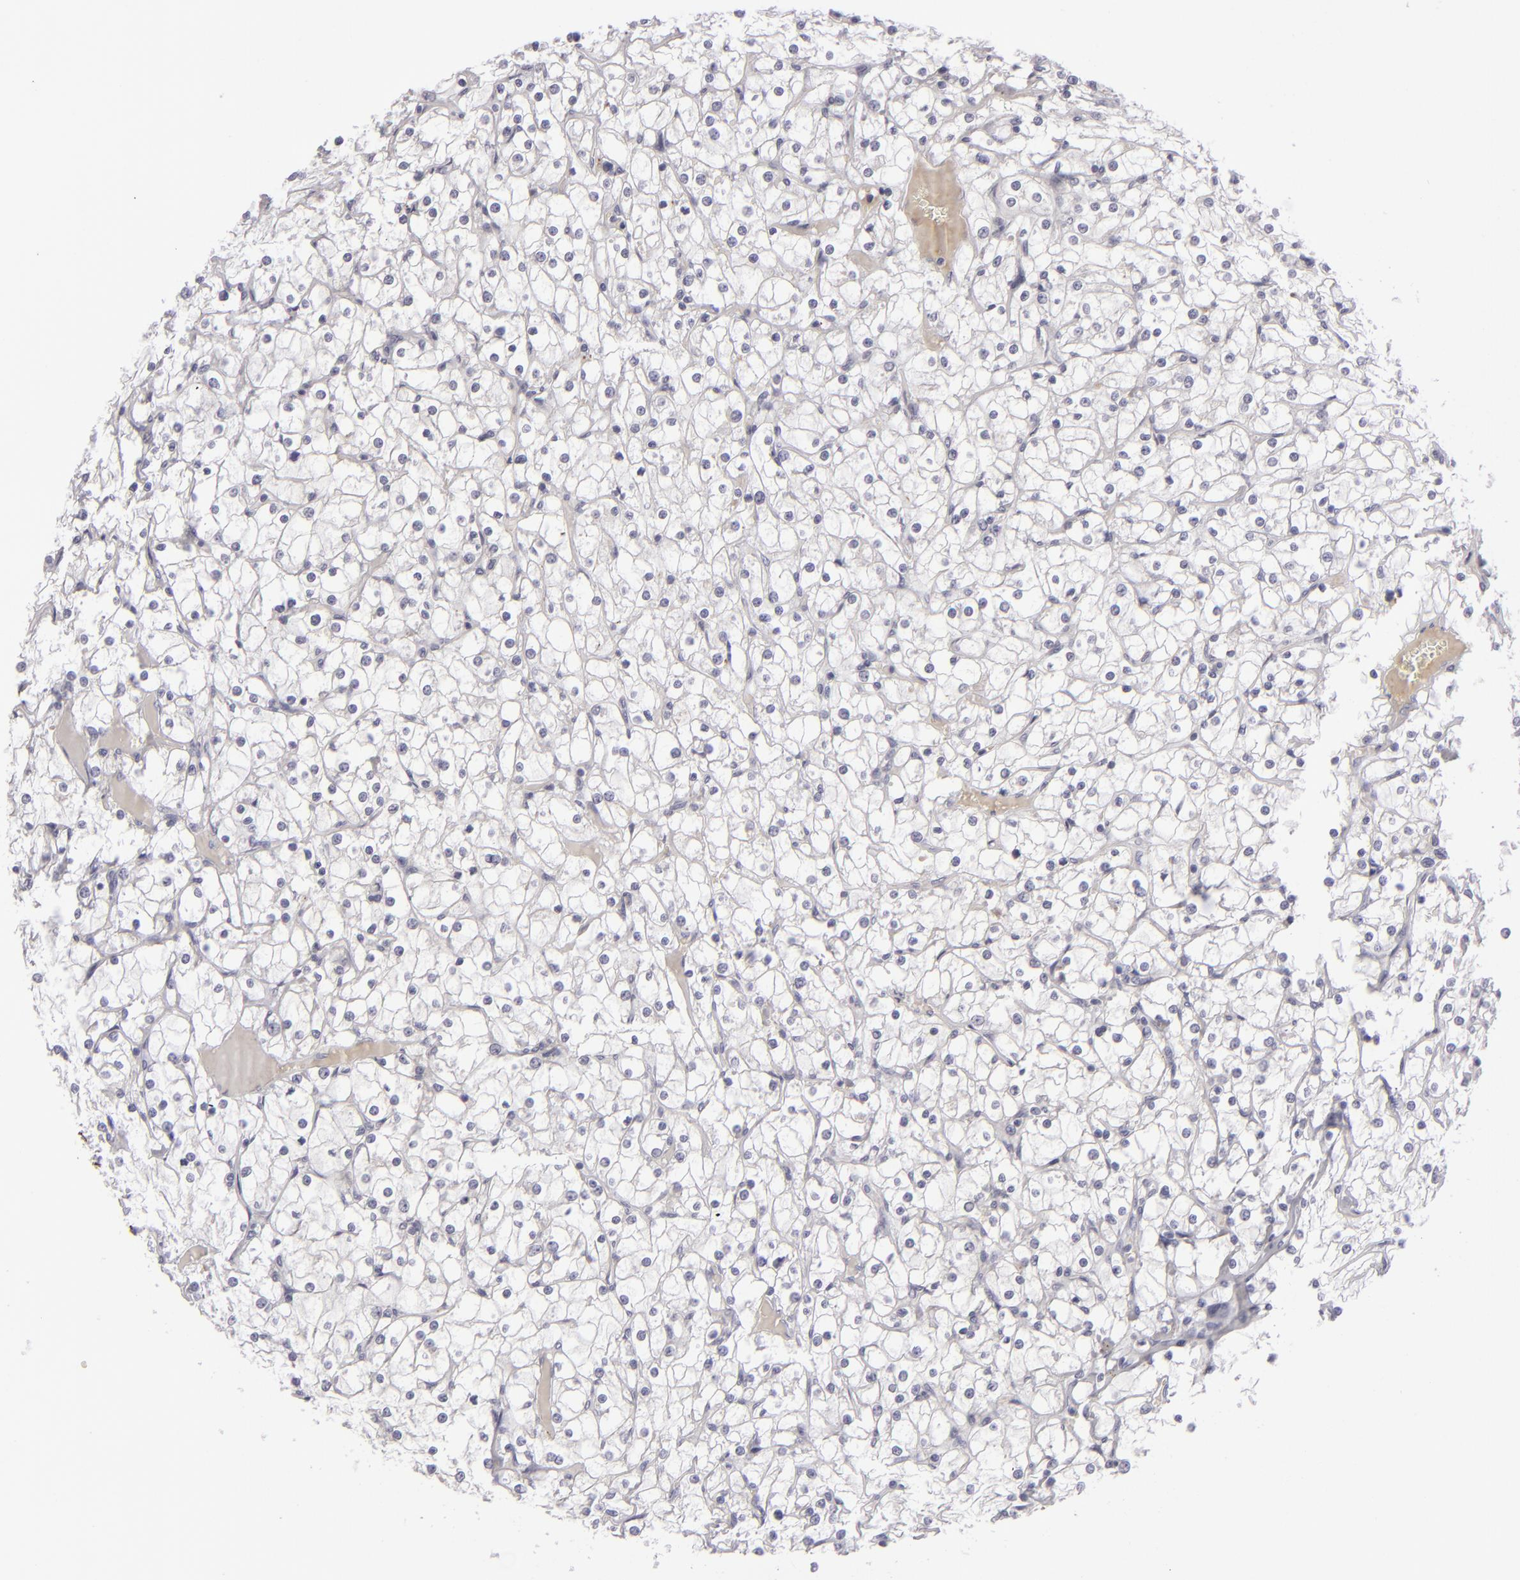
{"staining": {"intensity": "negative", "quantity": "none", "location": "none"}, "tissue": "renal cancer", "cell_type": "Tumor cells", "image_type": "cancer", "snomed": [{"axis": "morphology", "description": "Adenocarcinoma, NOS"}, {"axis": "topography", "description": "Kidney"}], "caption": "Immunohistochemical staining of human renal cancer (adenocarcinoma) displays no significant positivity in tumor cells. (Immunohistochemistry, brightfield microscopy, high magnification).", "gene": "C9", "patient": {"sex": "female", "age": 73}}